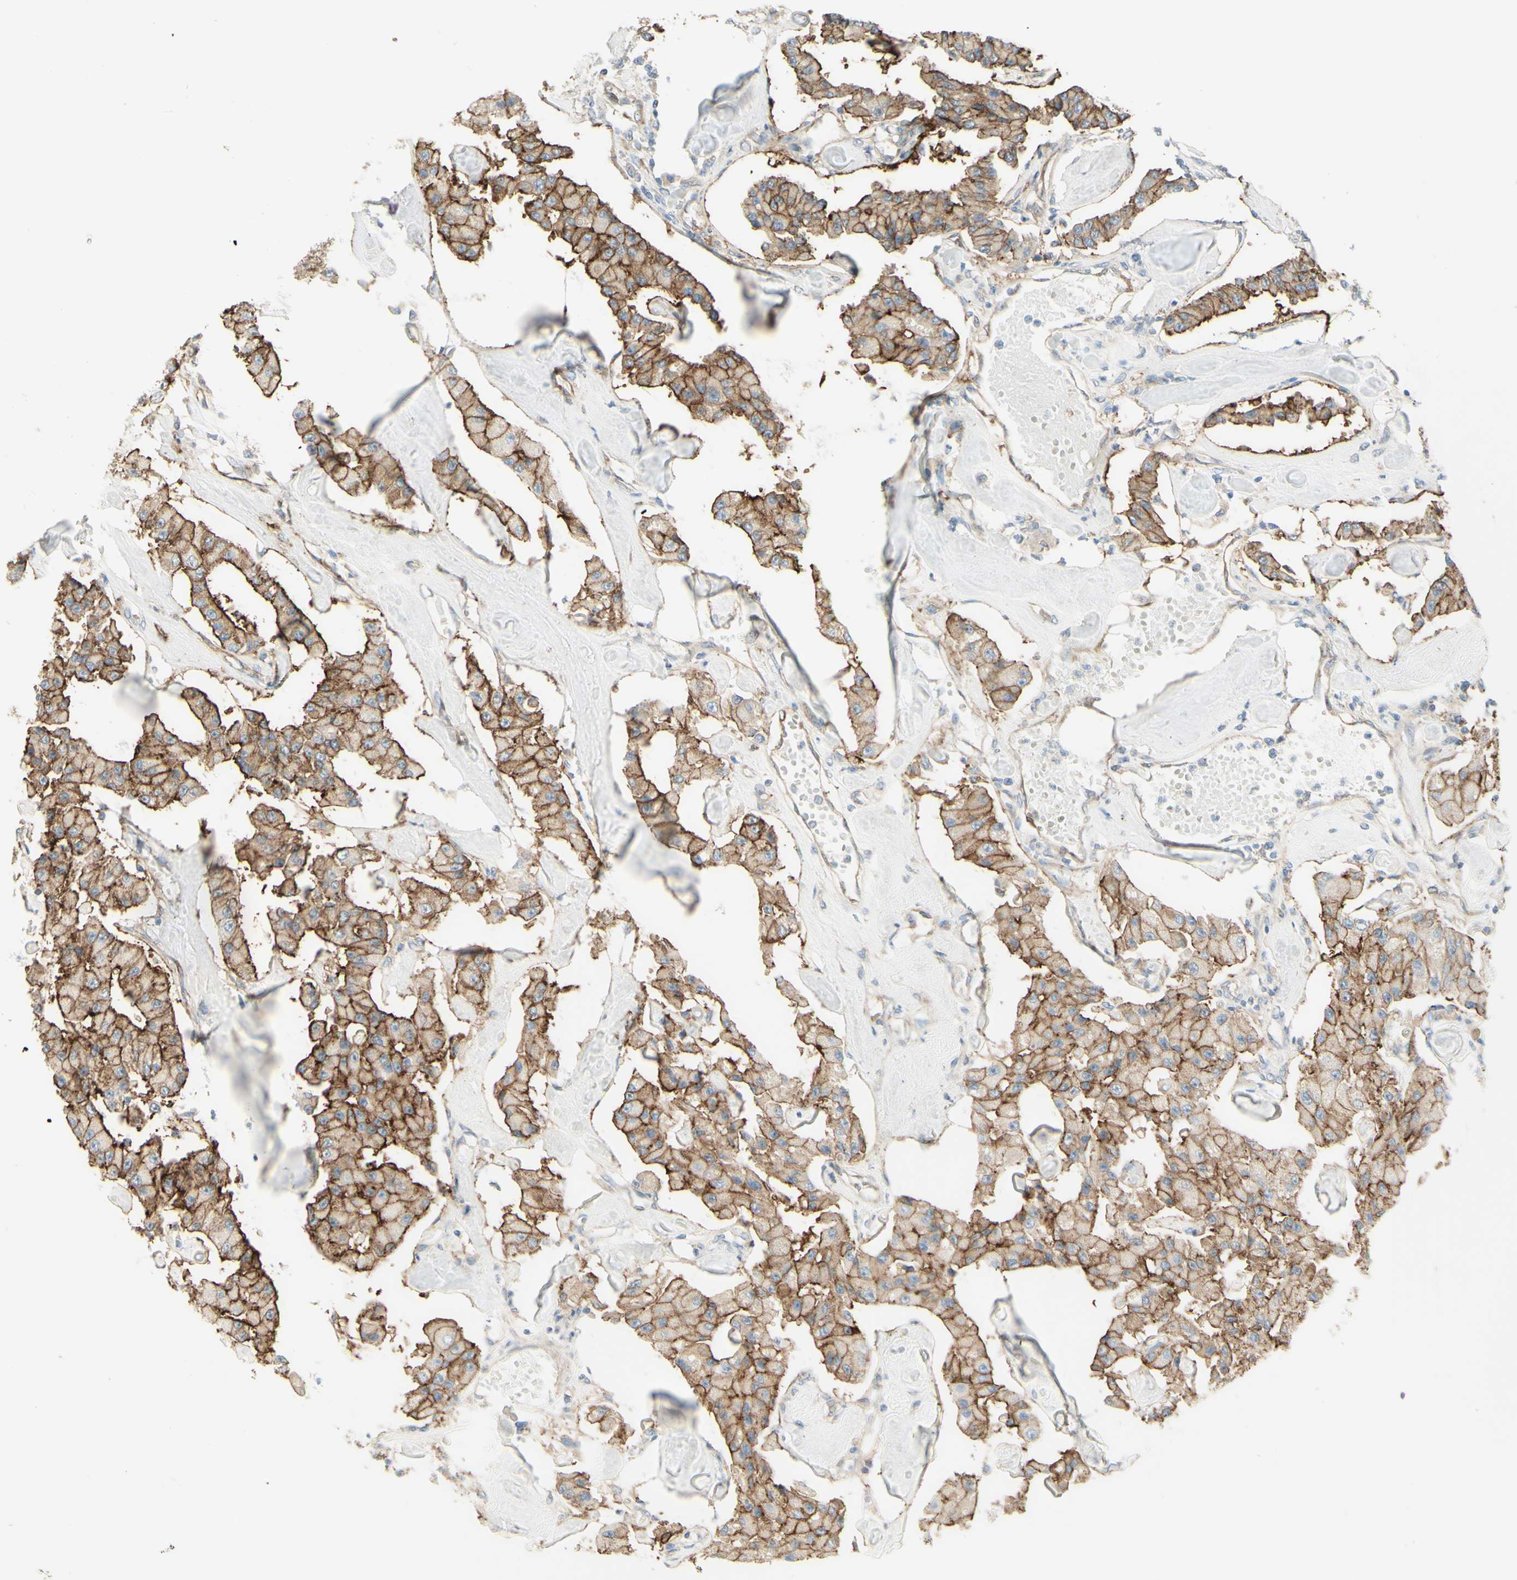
{"staining": {"intensity": "moderate", "quantity": ">75%", "location": "cytoplasmic/membranous"}, "tissue": "carcinoid", "cell_type": "Tumor cells", "image_type": "cancer", "snomed": [{"axis": "morphology", "description": "Carcinoid, malignant, NOS"}, {"axis": "topography", "description": "Pancreas"}], "caption": "IHC micrograph of human carcinoid stained for a protein (brown), which reveals medium levels of moderate cytoplasmic/membranous expression in about >75% of tumor cells.", "gene": "RNF149", "patient": {"sex": "male", "age": 41}}